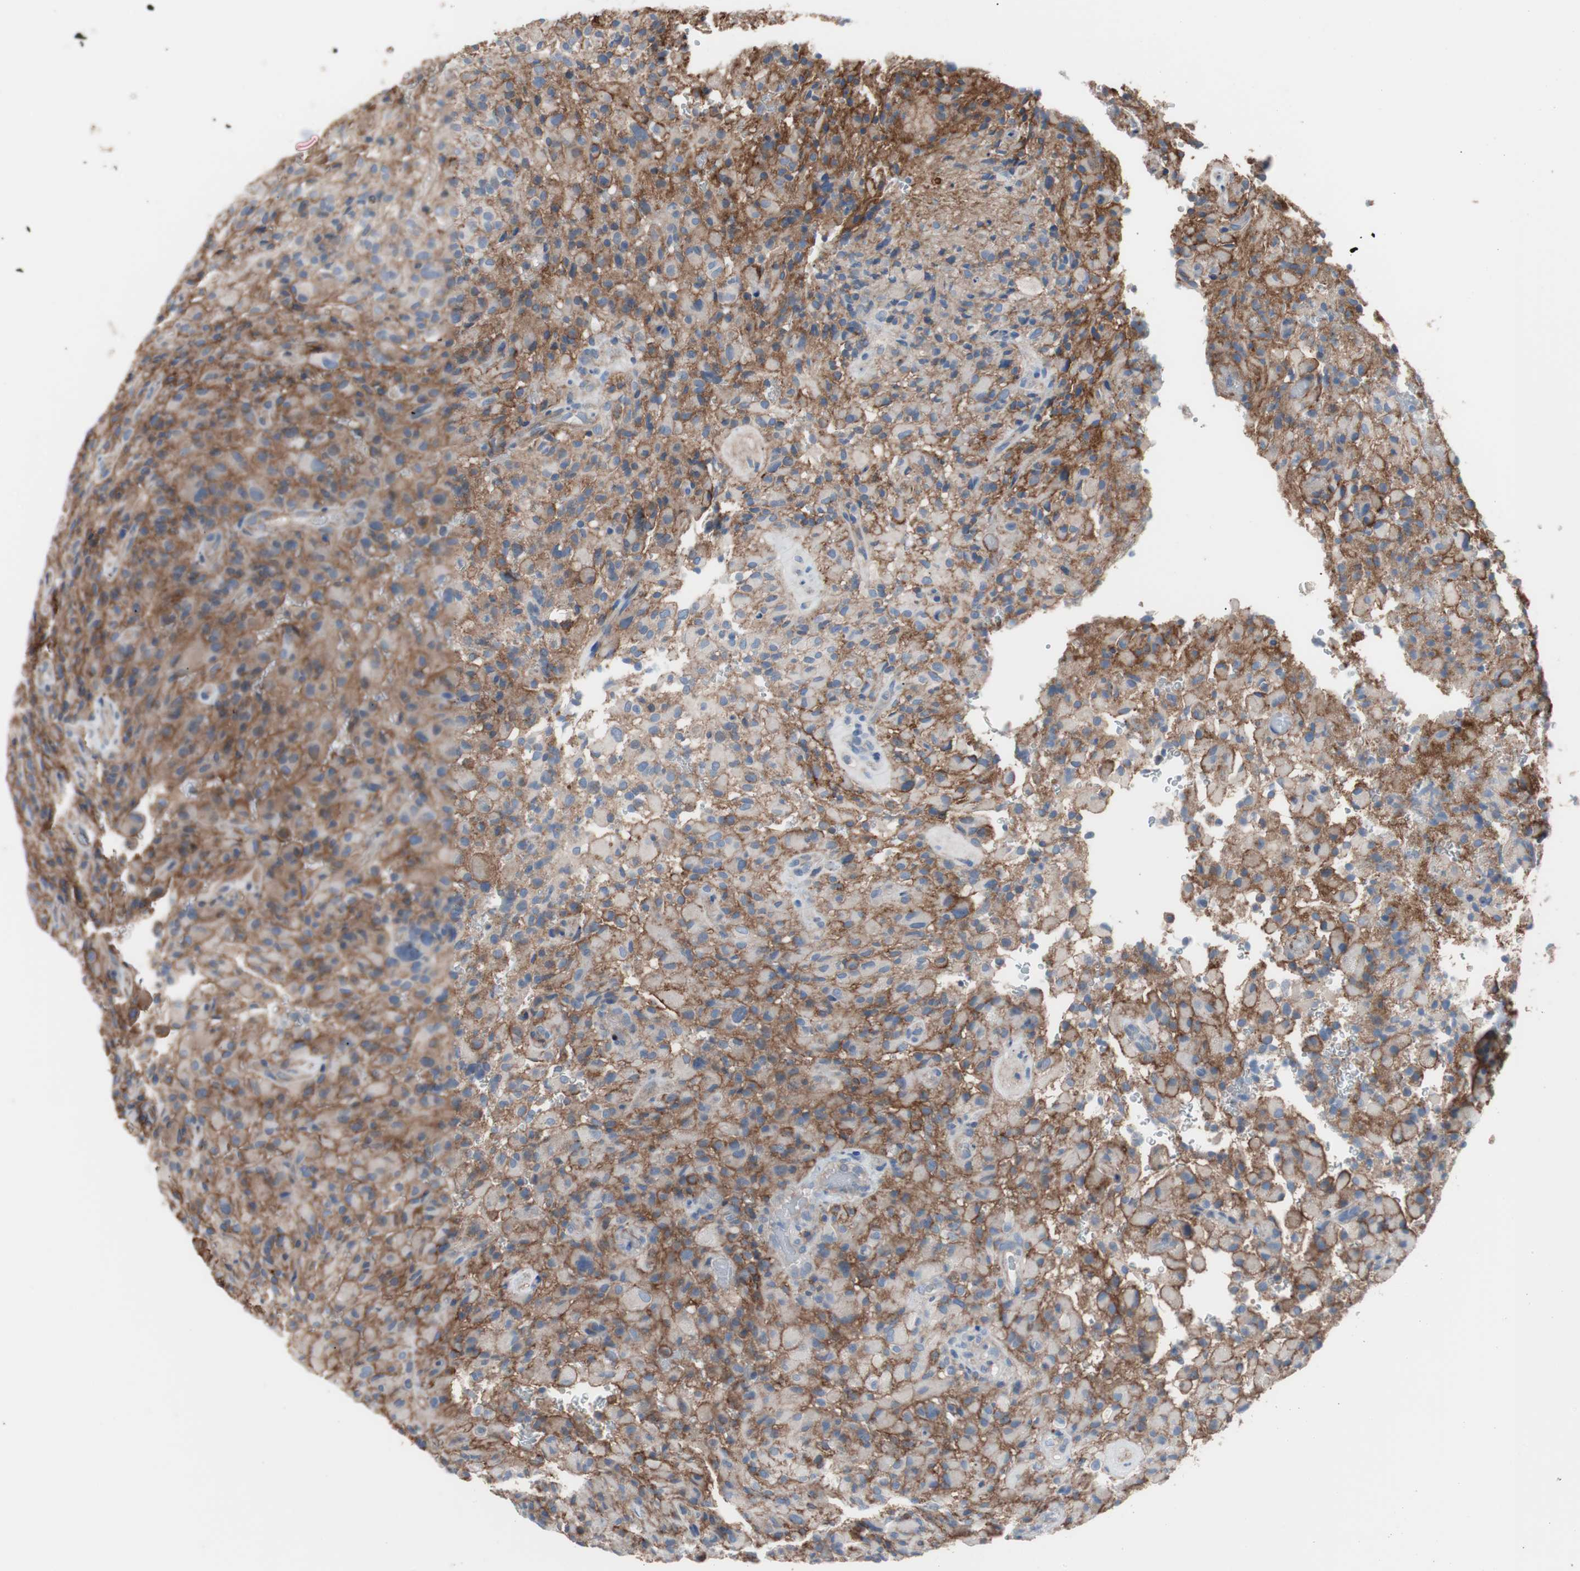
{"staining": {"intensity": "negative", "quantity": "none", "location": "none"}, "tissue": "glioma", "cell_type": "Tumor cells", "image_type": "cancer", "snomed": [{"axis": "morphology", "description": "Glioma, malignant, High grade"}, {"axis": "topography", "description": "Brain"}], "caption": "This is an immunohistochemistry photomicrograph of malignant glioma (high-grade). There is no expression in tumor cells.", "gene": "CD81", "patient": {"sex": "male", "age": 71}}